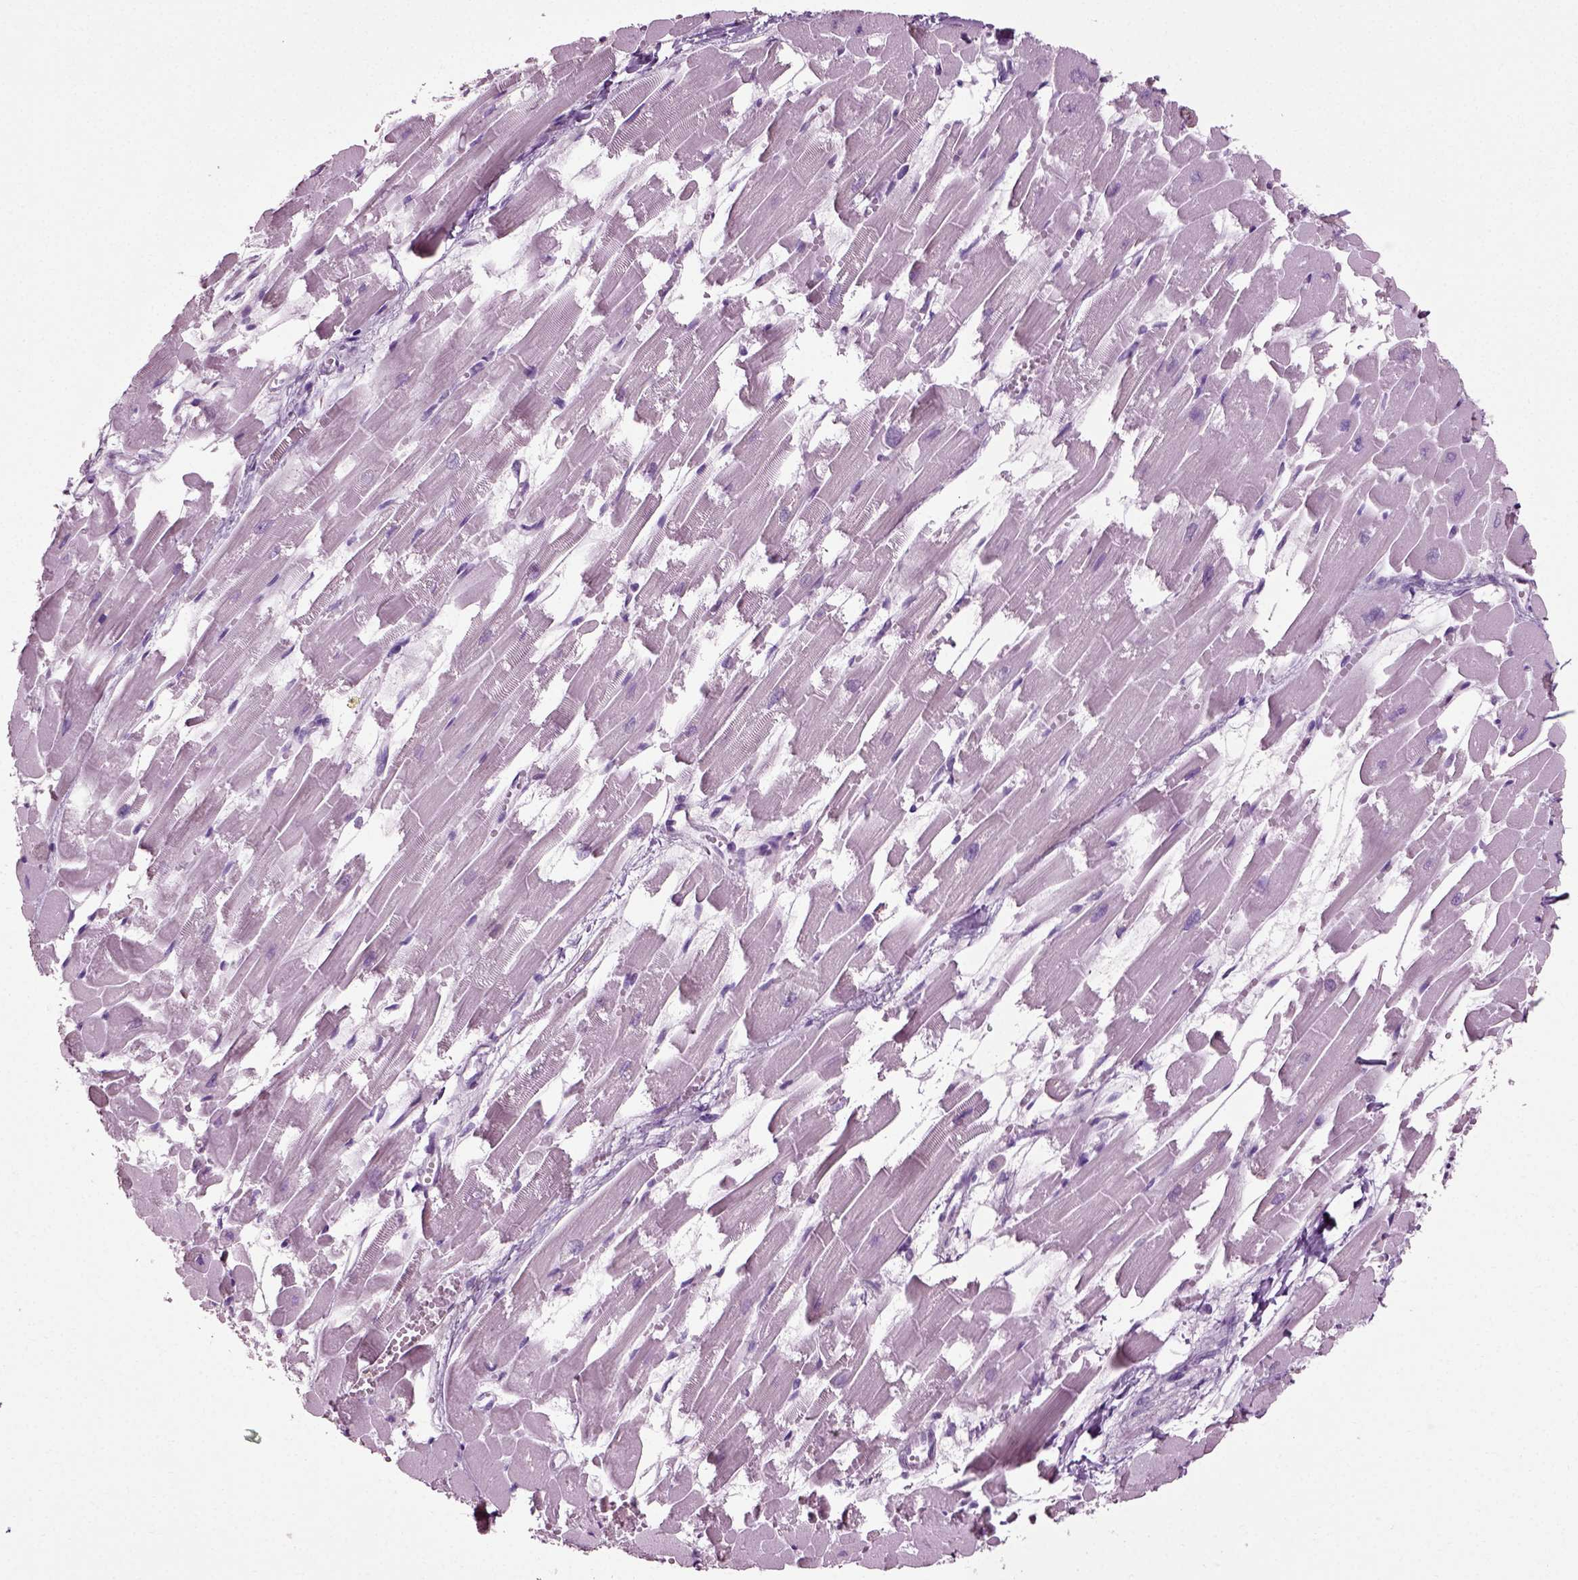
{"staining": {"intensity": "negative", "quantity": "none", "location": "none"}, "tissue": "heart muscle", "cell_type": "Cardiomyocytes", "image_type": "normal", "snomed": [{"axis": "morphology", "description": "Normal tissue, NOS"}, {"axis": "topography", "description": "Heart"}], "caption": "Immunohistochemical staining of unremarkable heart muscle exhibits no significant positivity in cardiomyocytes. (Brightfield microscopy of DAB (3,3'-diaminobenzidine) immunohistochemistry at high magnification).", "gene": "SLC26A8", "patient": {"sex": "female", "age": 52}}